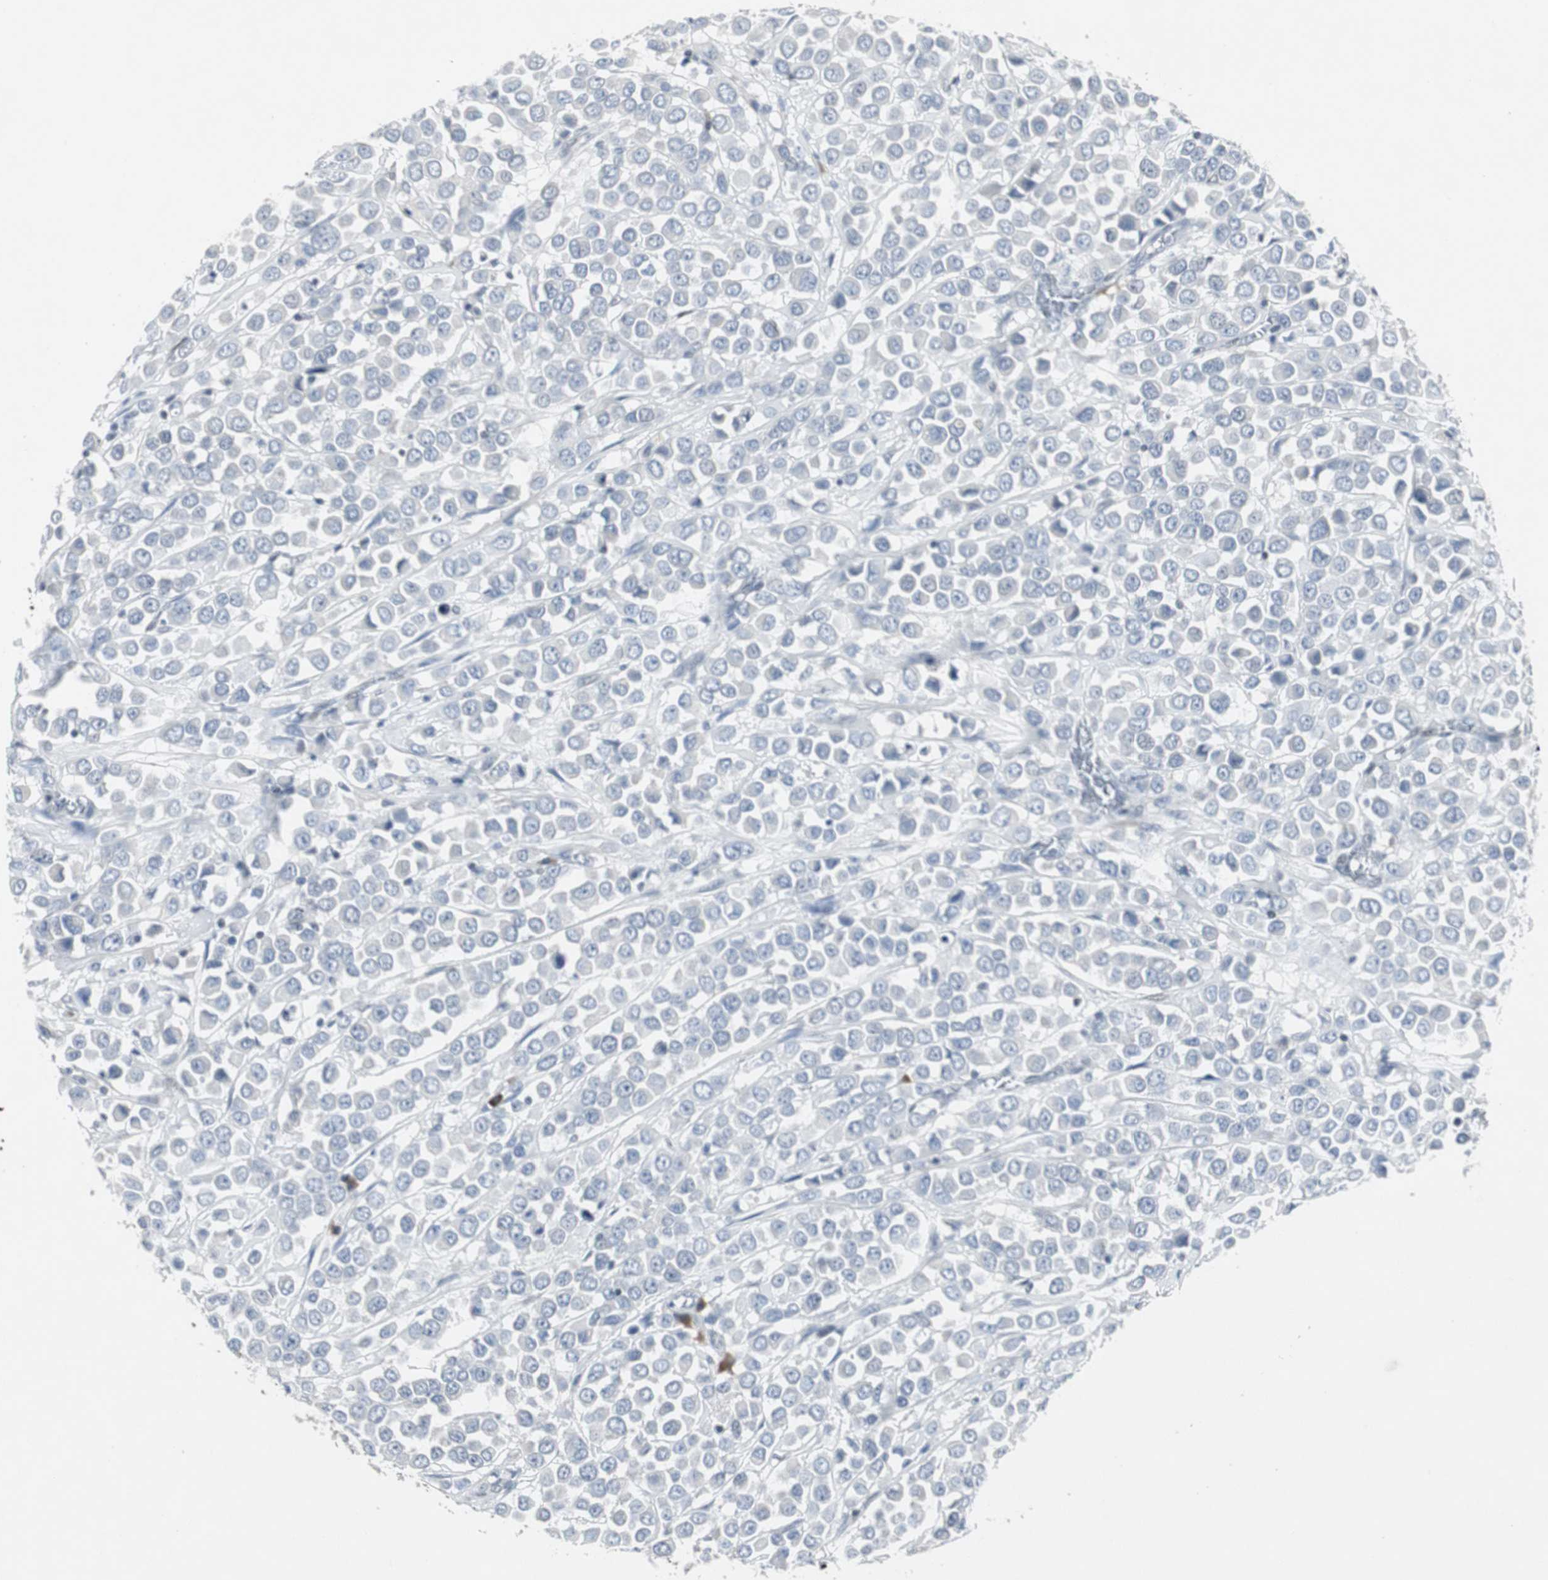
{"staining": {"intensity": "negative", "quantity": "none", "location": "none"}, "tissue": "breast cancer", "cell_type": "Tumor cells", "image_type": "cancer", "snomed": [{"axis": "morphology", "description": "Duct carcinoma"}, {"axis": "topography", "description": "Breast"}], "caption": "Histopathology image shows no protein staining in tumor cells of intraductal carcinoma (breast) tissue.", "gene": "ELK1", "patient": {"sex": "female", "age": 61}}